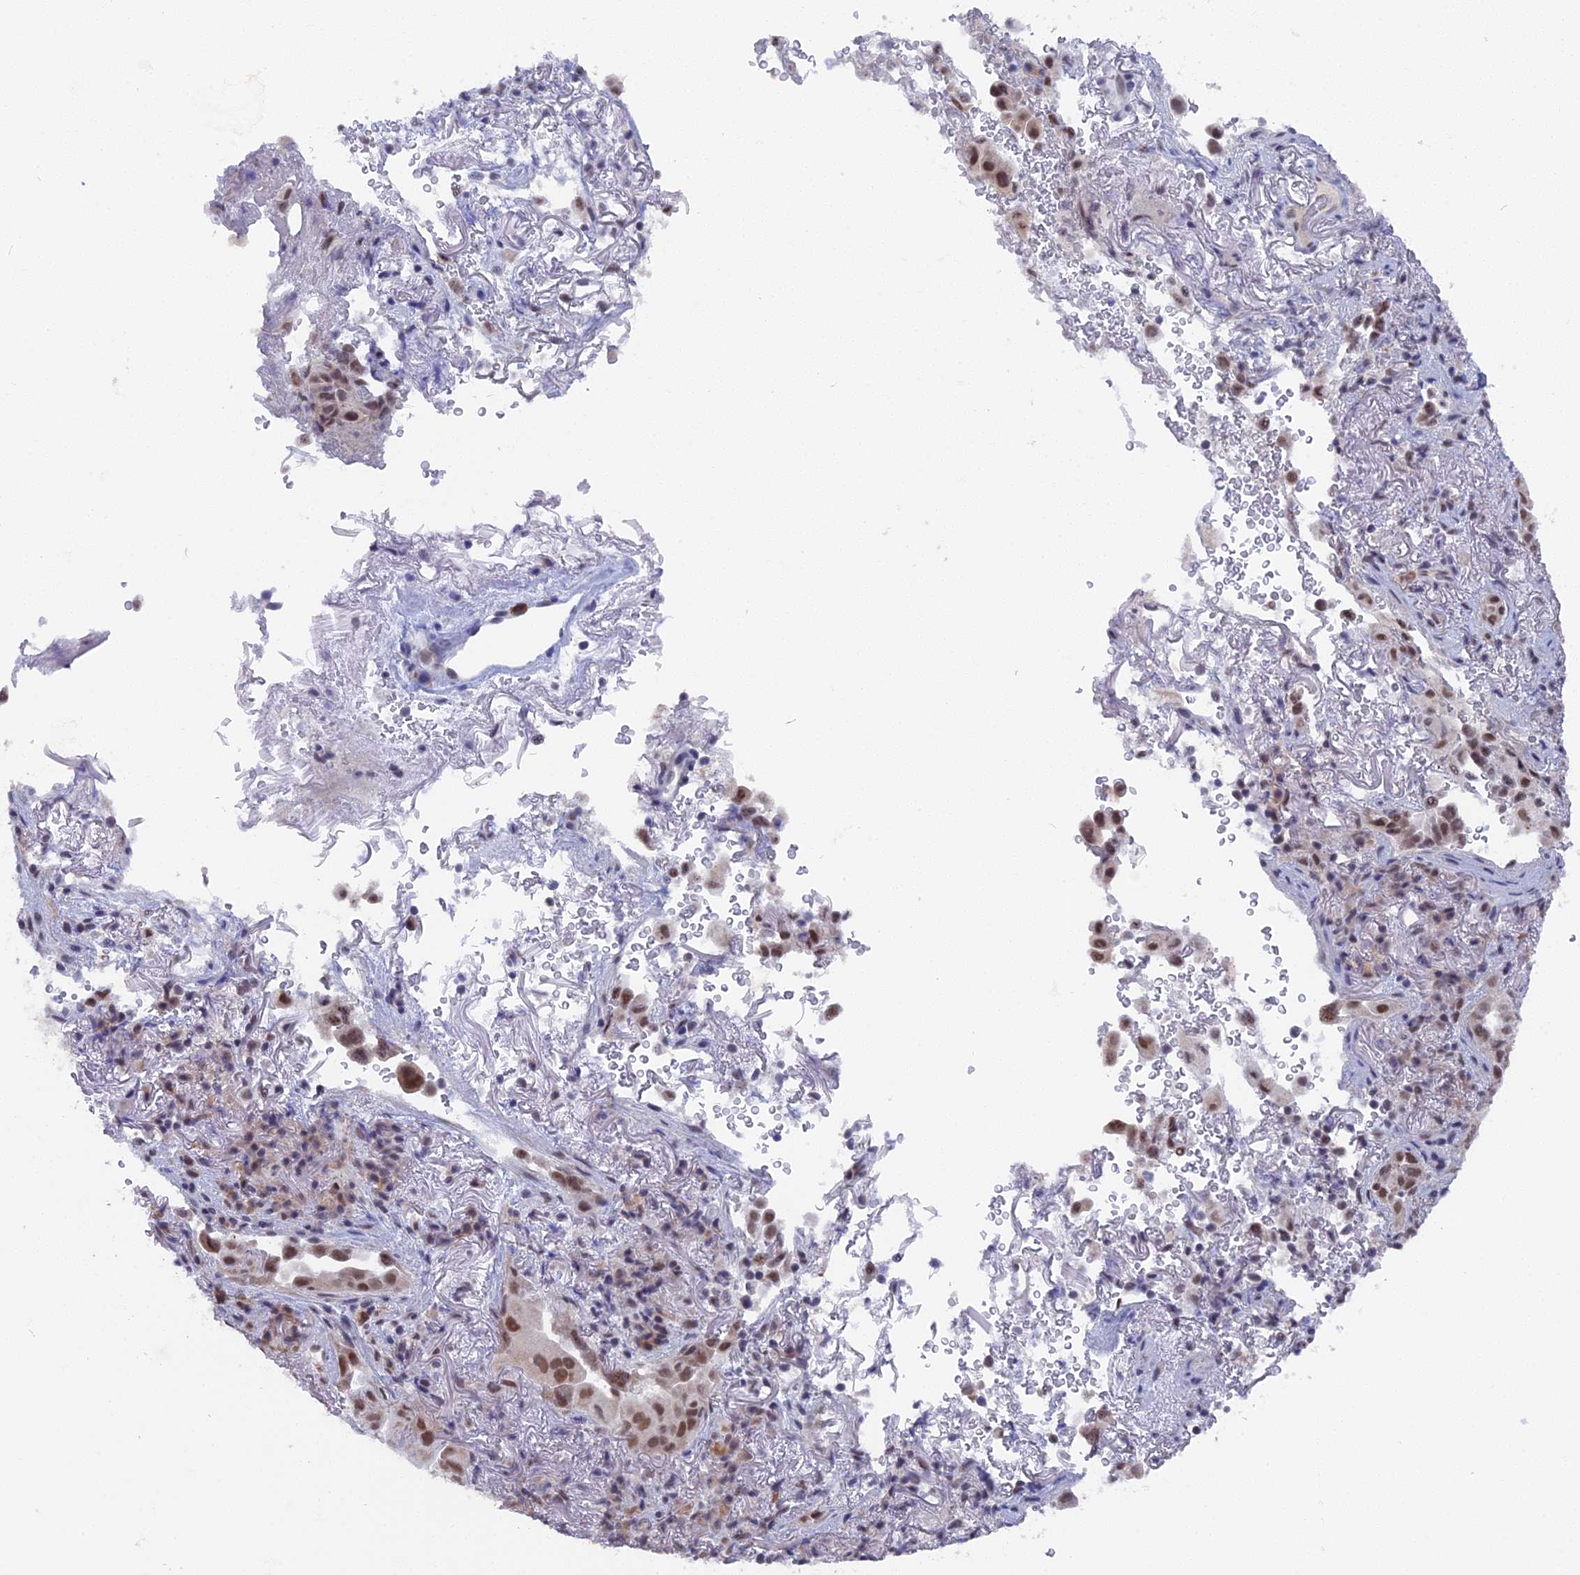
{"staining": {"intensity": "moderate", "quantity": ">75%", "location": "nuclear"}, "tissue": "lung cancer", "cell_type": "Tumor cells", "image_type": "cancer", "snomed": [{"axis": "morphology", "description": "Adenocarcinoma, NOS"}, {"axis": "topography", "description": "Lung"}], "caption": "A photomicrograph showing moderate nuclear staining in about >75% of tumor cells in lung adenocarcinoma, as visualized by brown immunohistochemical staining.", "gene": "SF3A2", "patient": {"sex": "female", "age": 69}}